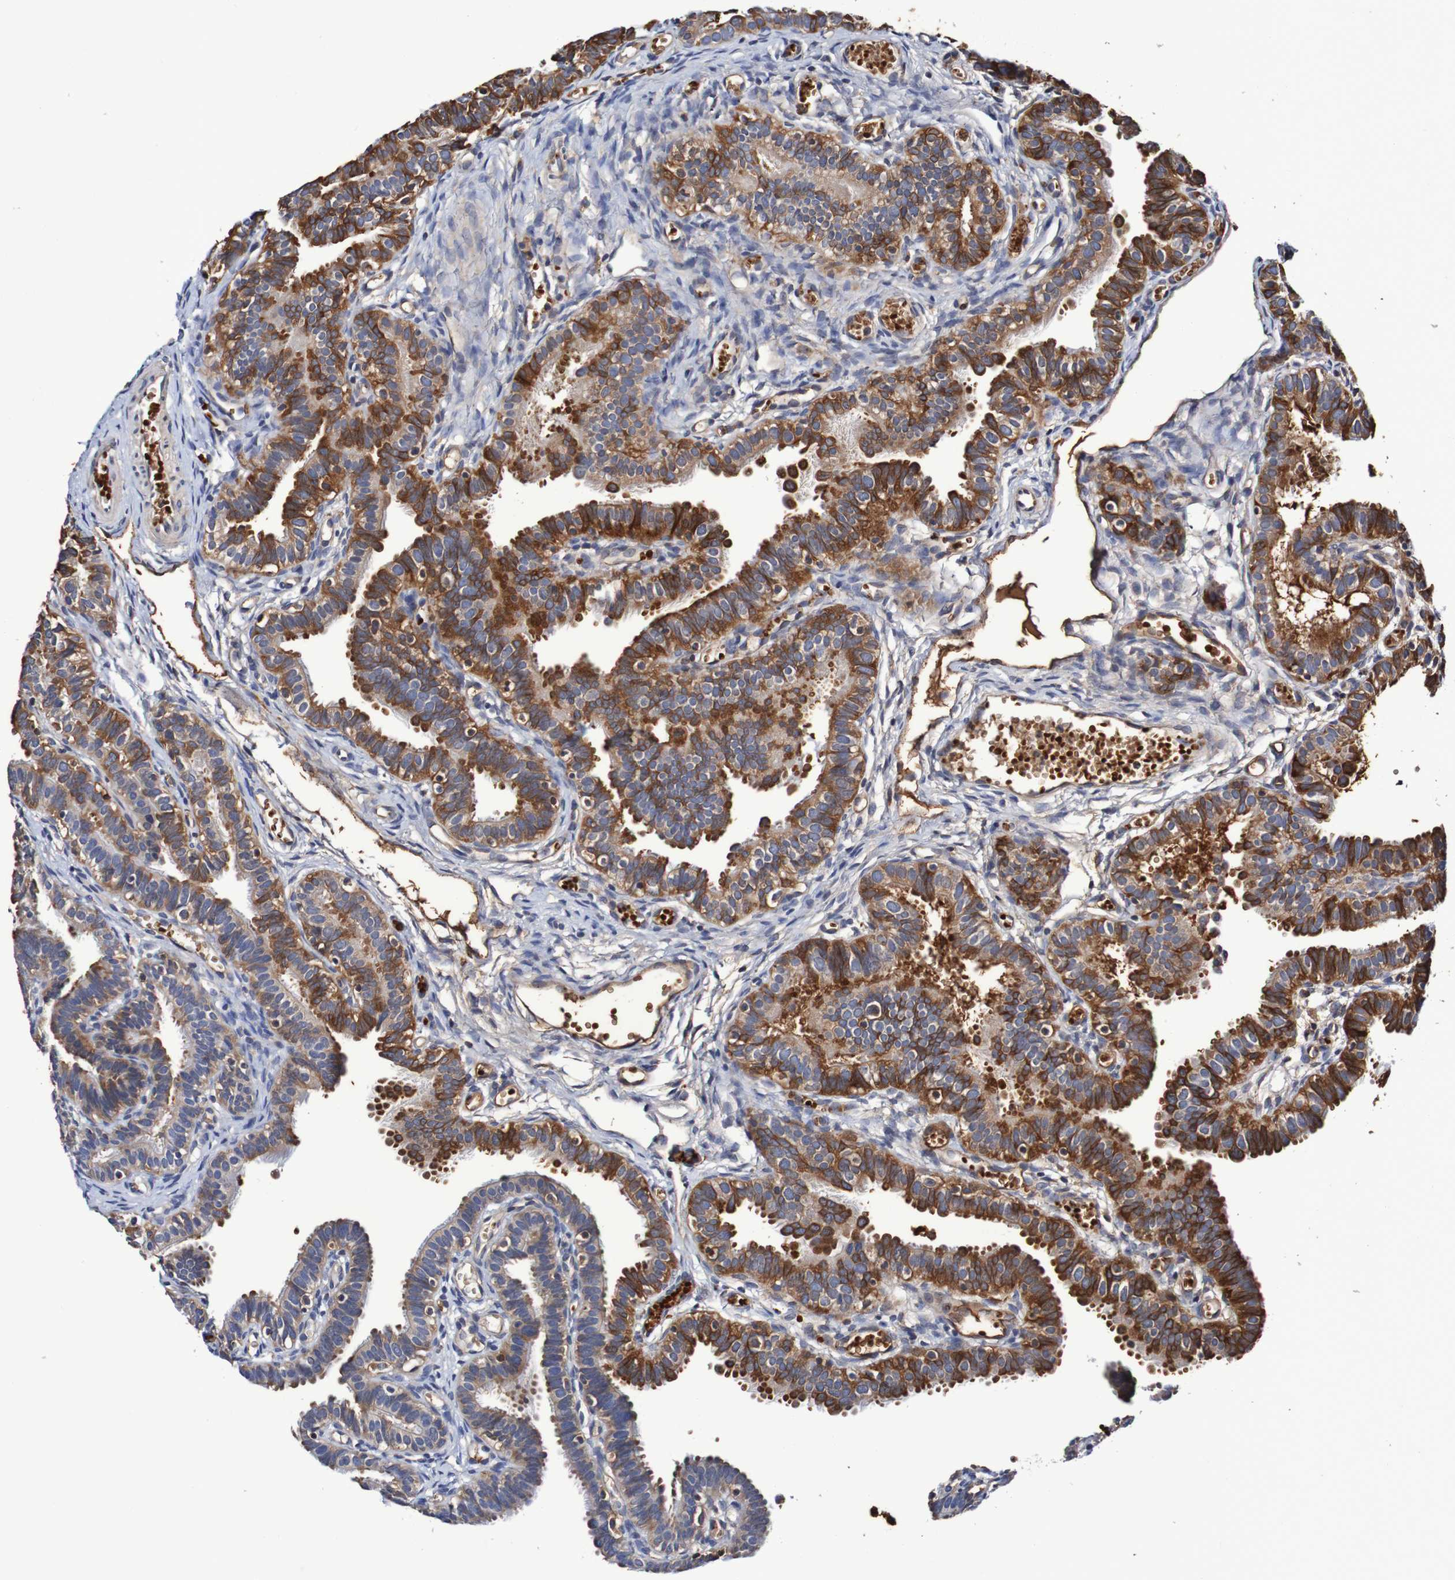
{"staining": {"intensity": "strong", "quantity": "25%-75%", "location": "cytoplasmic/membranous"}, "tissue": "fallopian tube", "cell_type": "Glandular cells", "image_type": "normal", "snomed": [{"axis": "morphology", "description": "Normal tissue, NOS"}, {"axis": "topography", "description": "Fallopian tube"}, {"axis": "topography", "description": "Placenta"}], "caption": "The image demonstrates a brown stain indicating the presence of a protein in the cytoplasmic/membranous of glandular cells in fallopian tube.", "gene": "WNT4", "patient": {"sex": "female", "age": 34}}